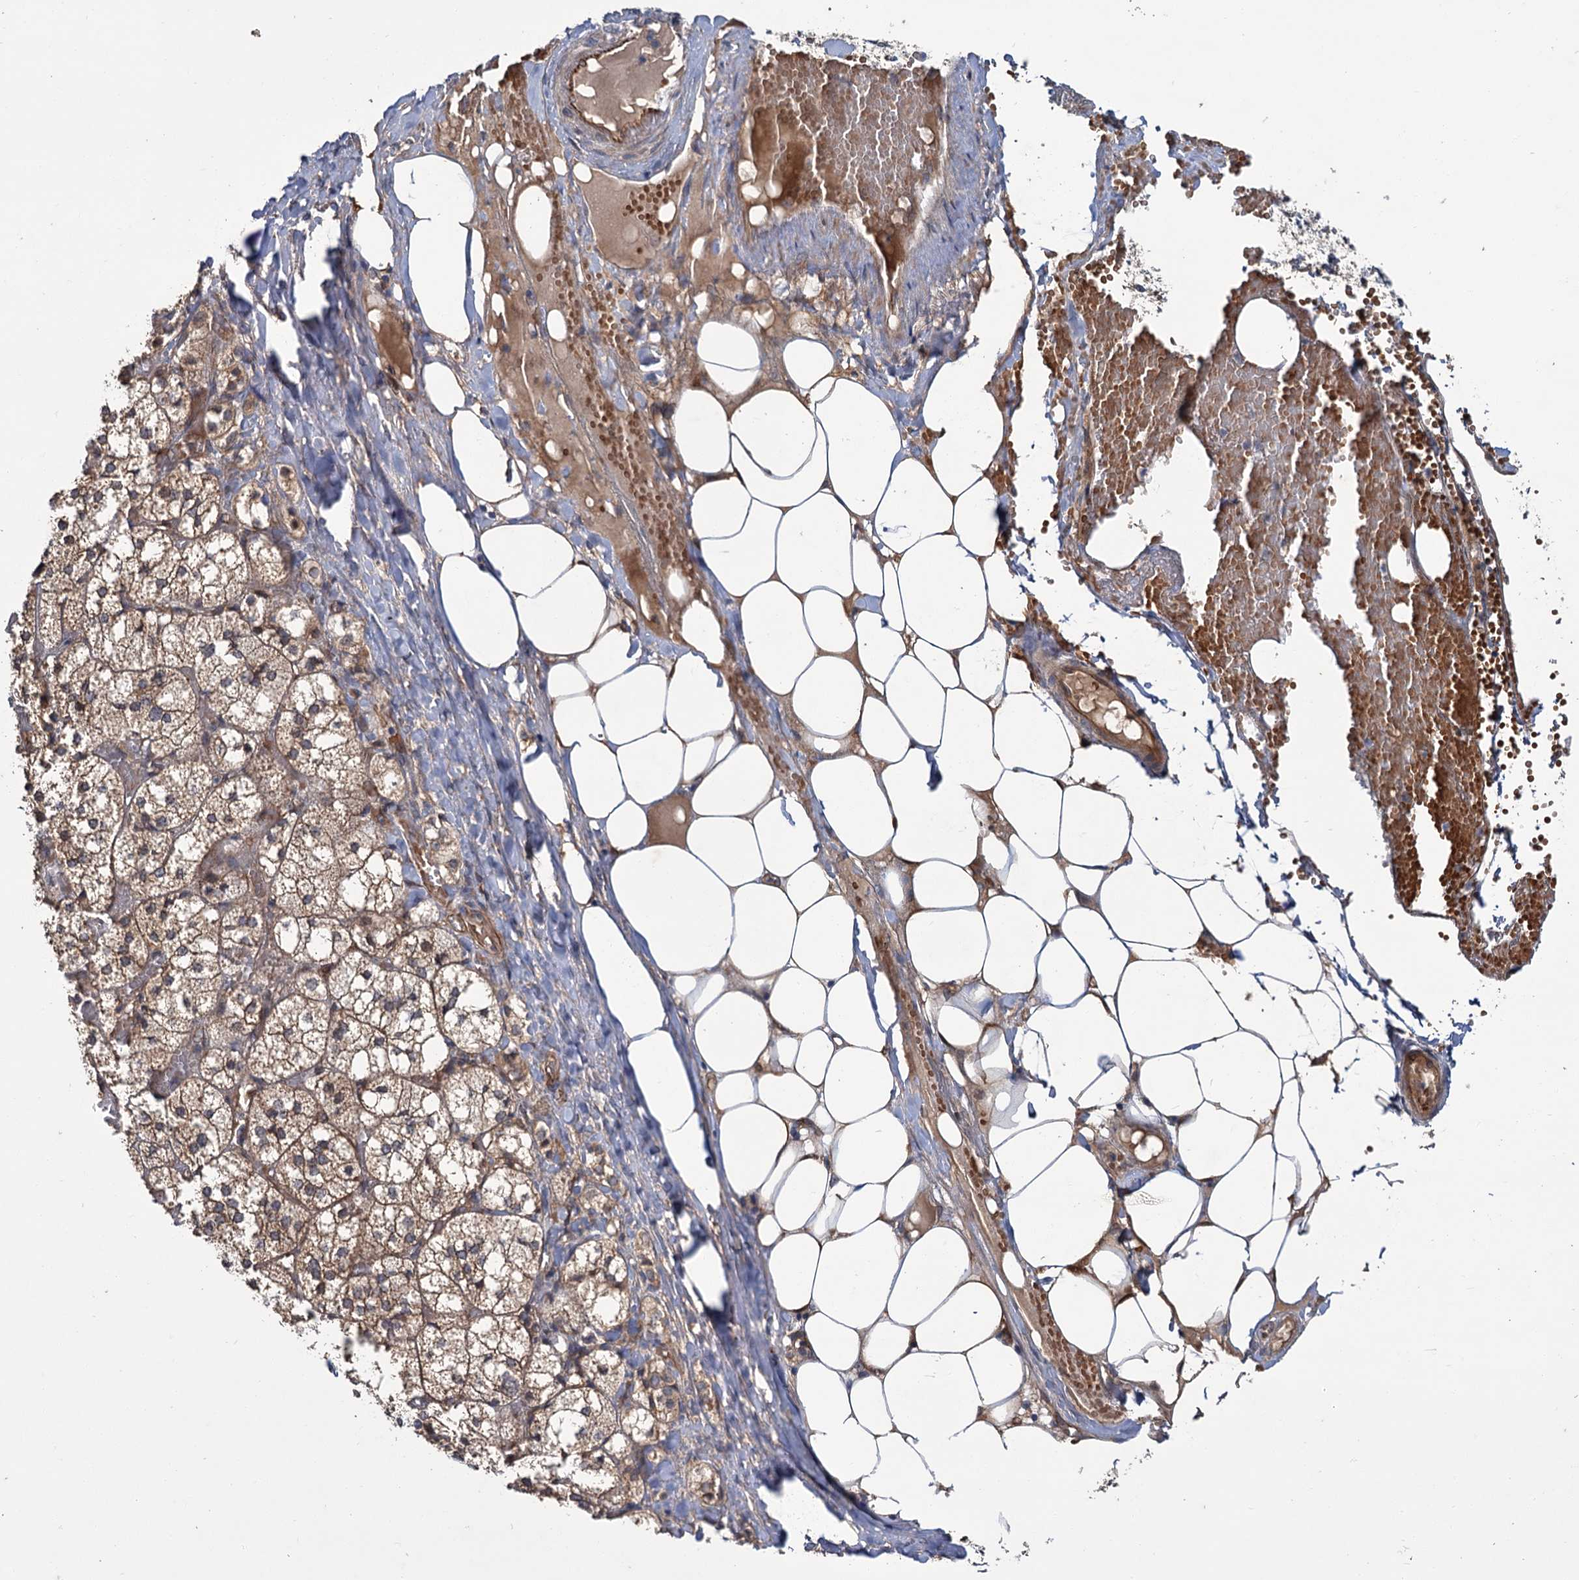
{"staining": {"intensity": "moderate", "quantity": "25%-75%", "location": "cytoplasmic/membranous"}, "tissue": "adrenal gland", "cell_type": "Glandular cells", "image_type": "normal", "snomed": [{"axis": "morphology", "description": "Normal tissue, NOS"}, {"axis": "topography", "description": "Adrenal gland"}], "caption": "This histopathology image reveals immunohistochemistry staining of unremarkable human adrenal gland, with medium moderate cytoplasmic/membranous expression in approximately 25%-75% of glandular cells.", "gene": "PKN2", "patient": {"sex": "female", "age": 61}}